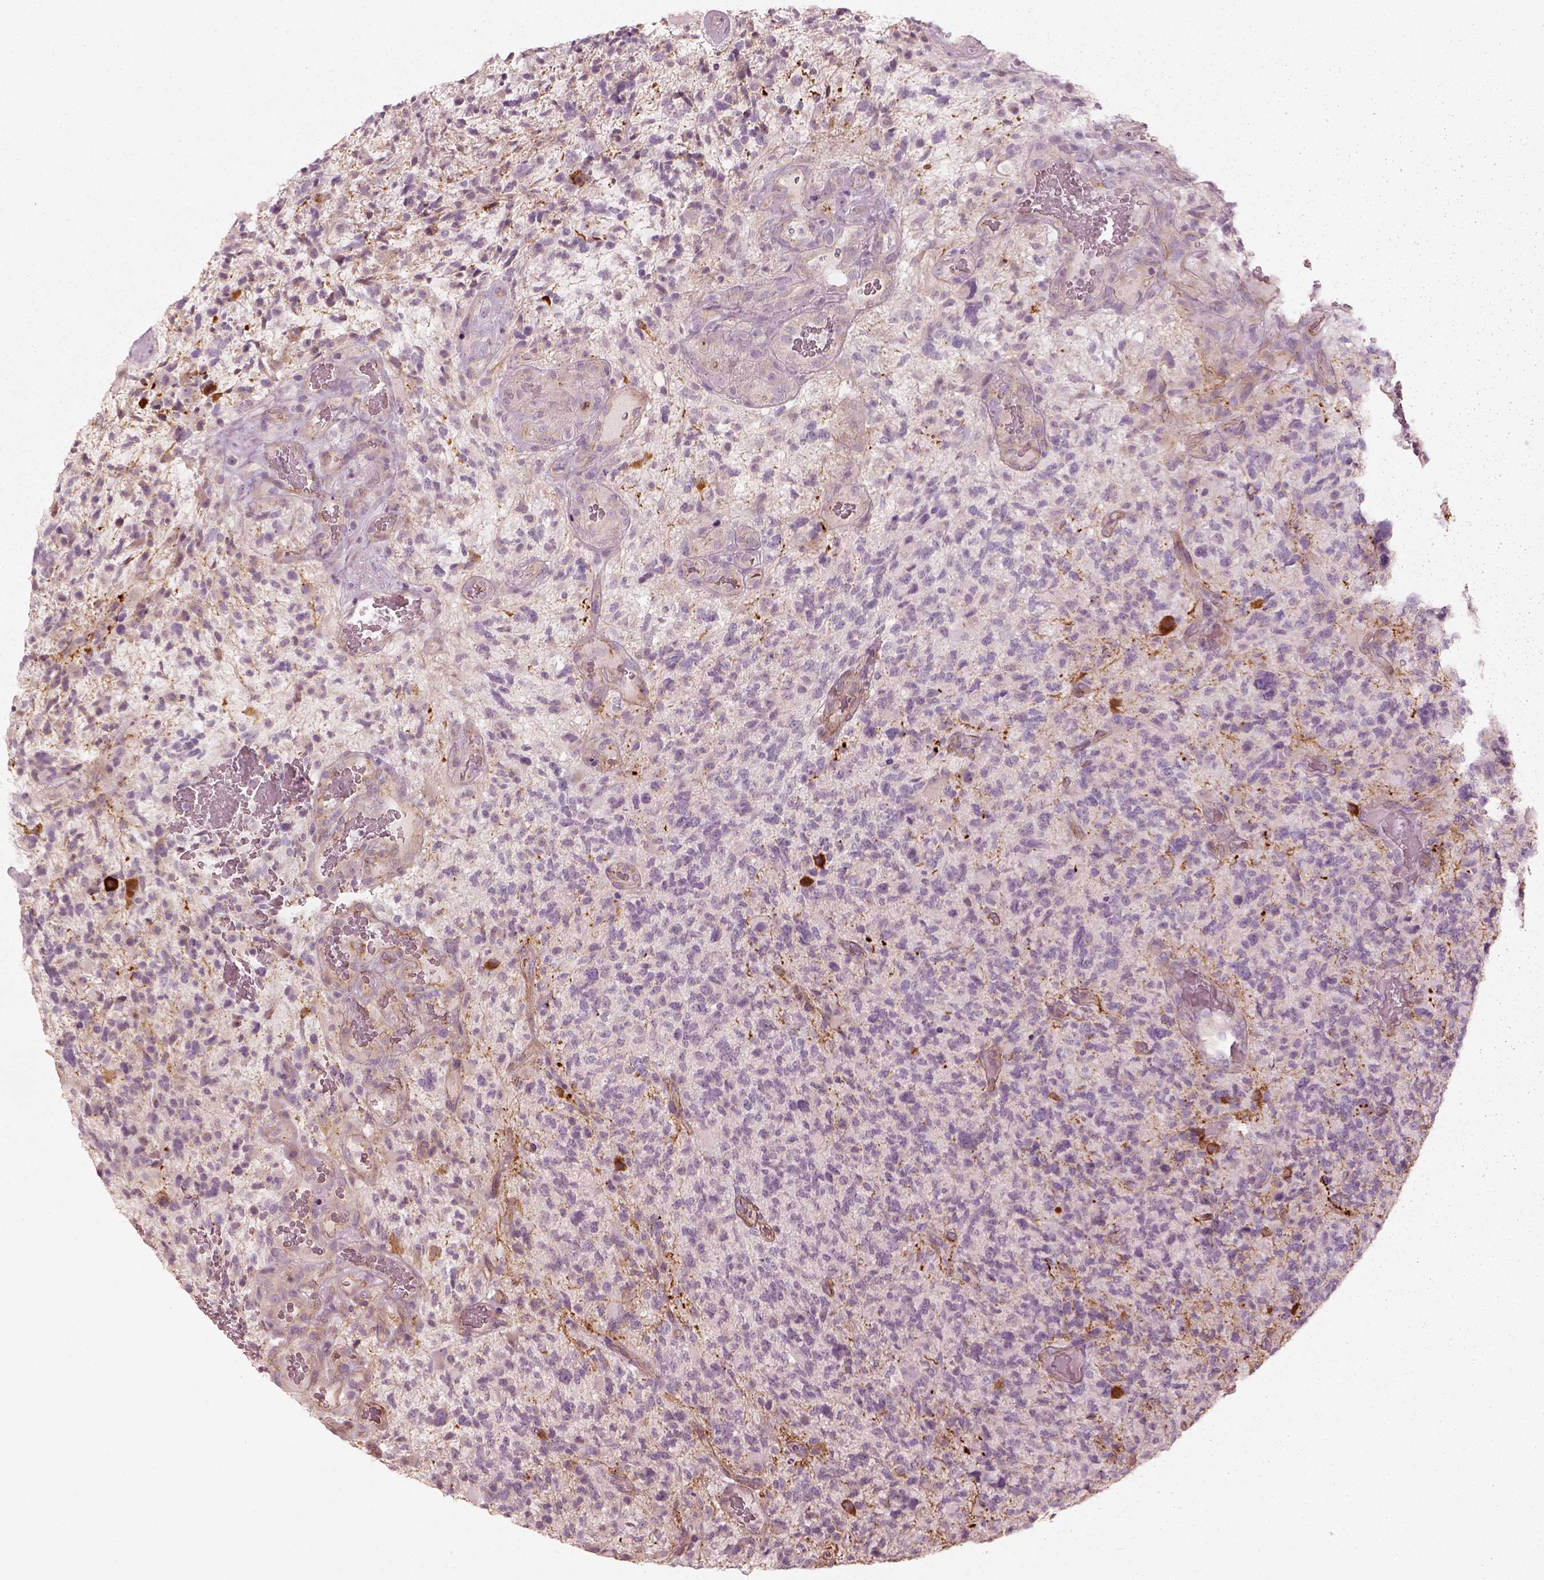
{"staining": {"intensity": "negative", "quantity": "none", "location": "none"}, "tissue": "glioma", "cell_type": "Tumor cells", "image_type": "cancer", "snomed": [{"axis": "morphology", "description": "Glioma, malignant, High grade"}, {"axis": "topography", "description": "Brain"}], "caption": "High power microscopy histopathology image of an IHC micrograph of malignant glioma (high-grade), revealing no significant expression in tumor cells. The staining is performed using DAB (3,3'-diaminobenzidine) brown chromogen with nuclei counter-stained in using hematoxylin.", "gene": "CRYM", "patient": {"sex": "female", "age": 71}}